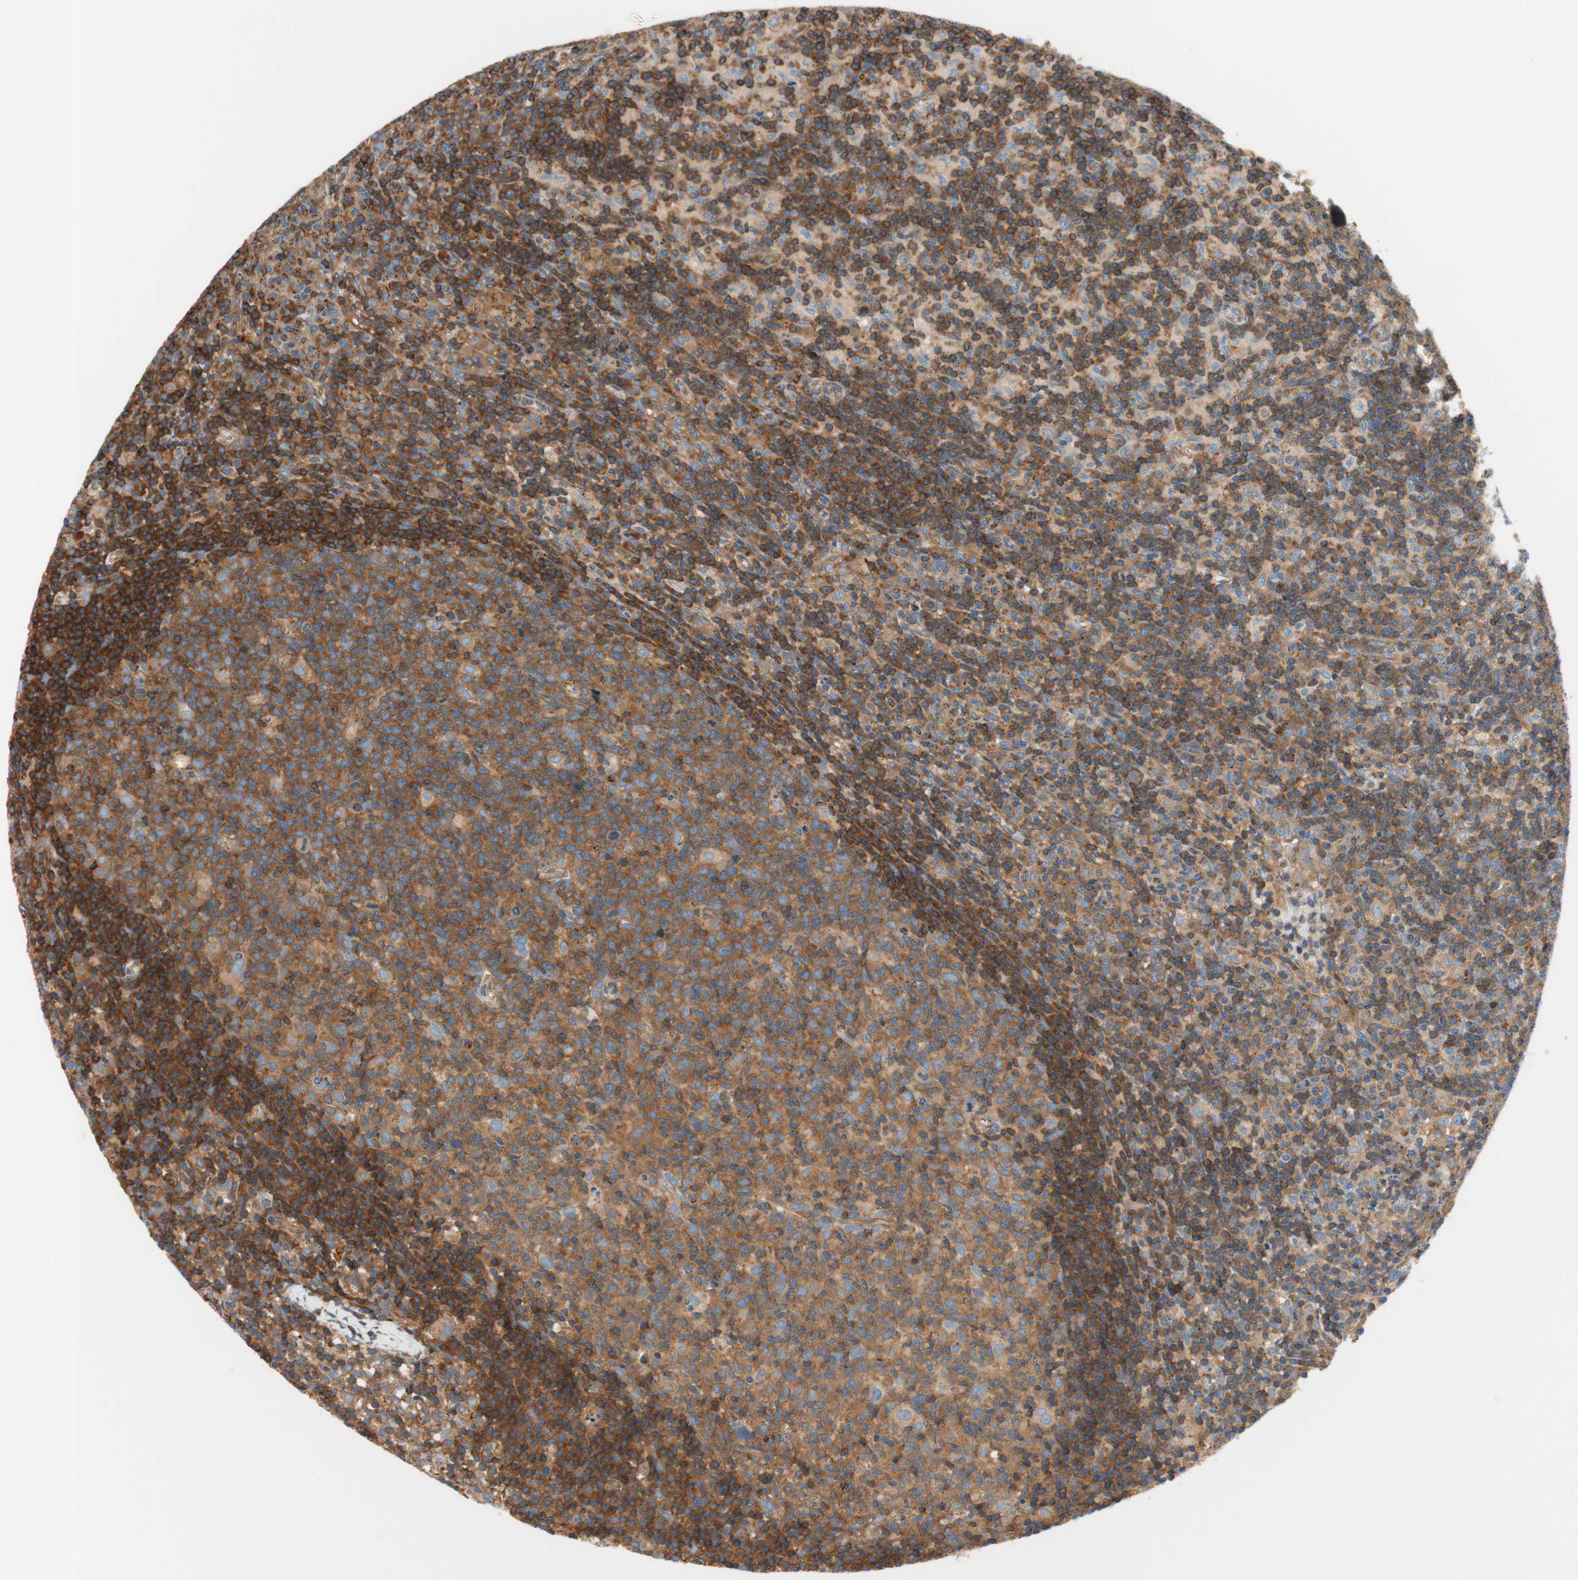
{"staining": {"intensity": "moderate", "quantity": ">75%", "location": "cytoplasmic/membranous"}, "tissue": "lymph node", "cell_type": "Germinal center cells", "image_type": "normal", "snomed": [{"axis": "morphology", "description": "Normal tissue, NOS"}, {"axis": "morphology", "description": "Inflammation, NOS"}, {"axis": "topography", "description": "Lymph node"}], "caption": "High-power microscopy captured an immunohistochemistry (IHC) histopathology image of unremarkable lymph node, revealing moderate cytoplasmic/membranous staining in about >75% of germinal center cells.", "gene": "VPS26A", "patient": {"sex": "male", "age": 55}}